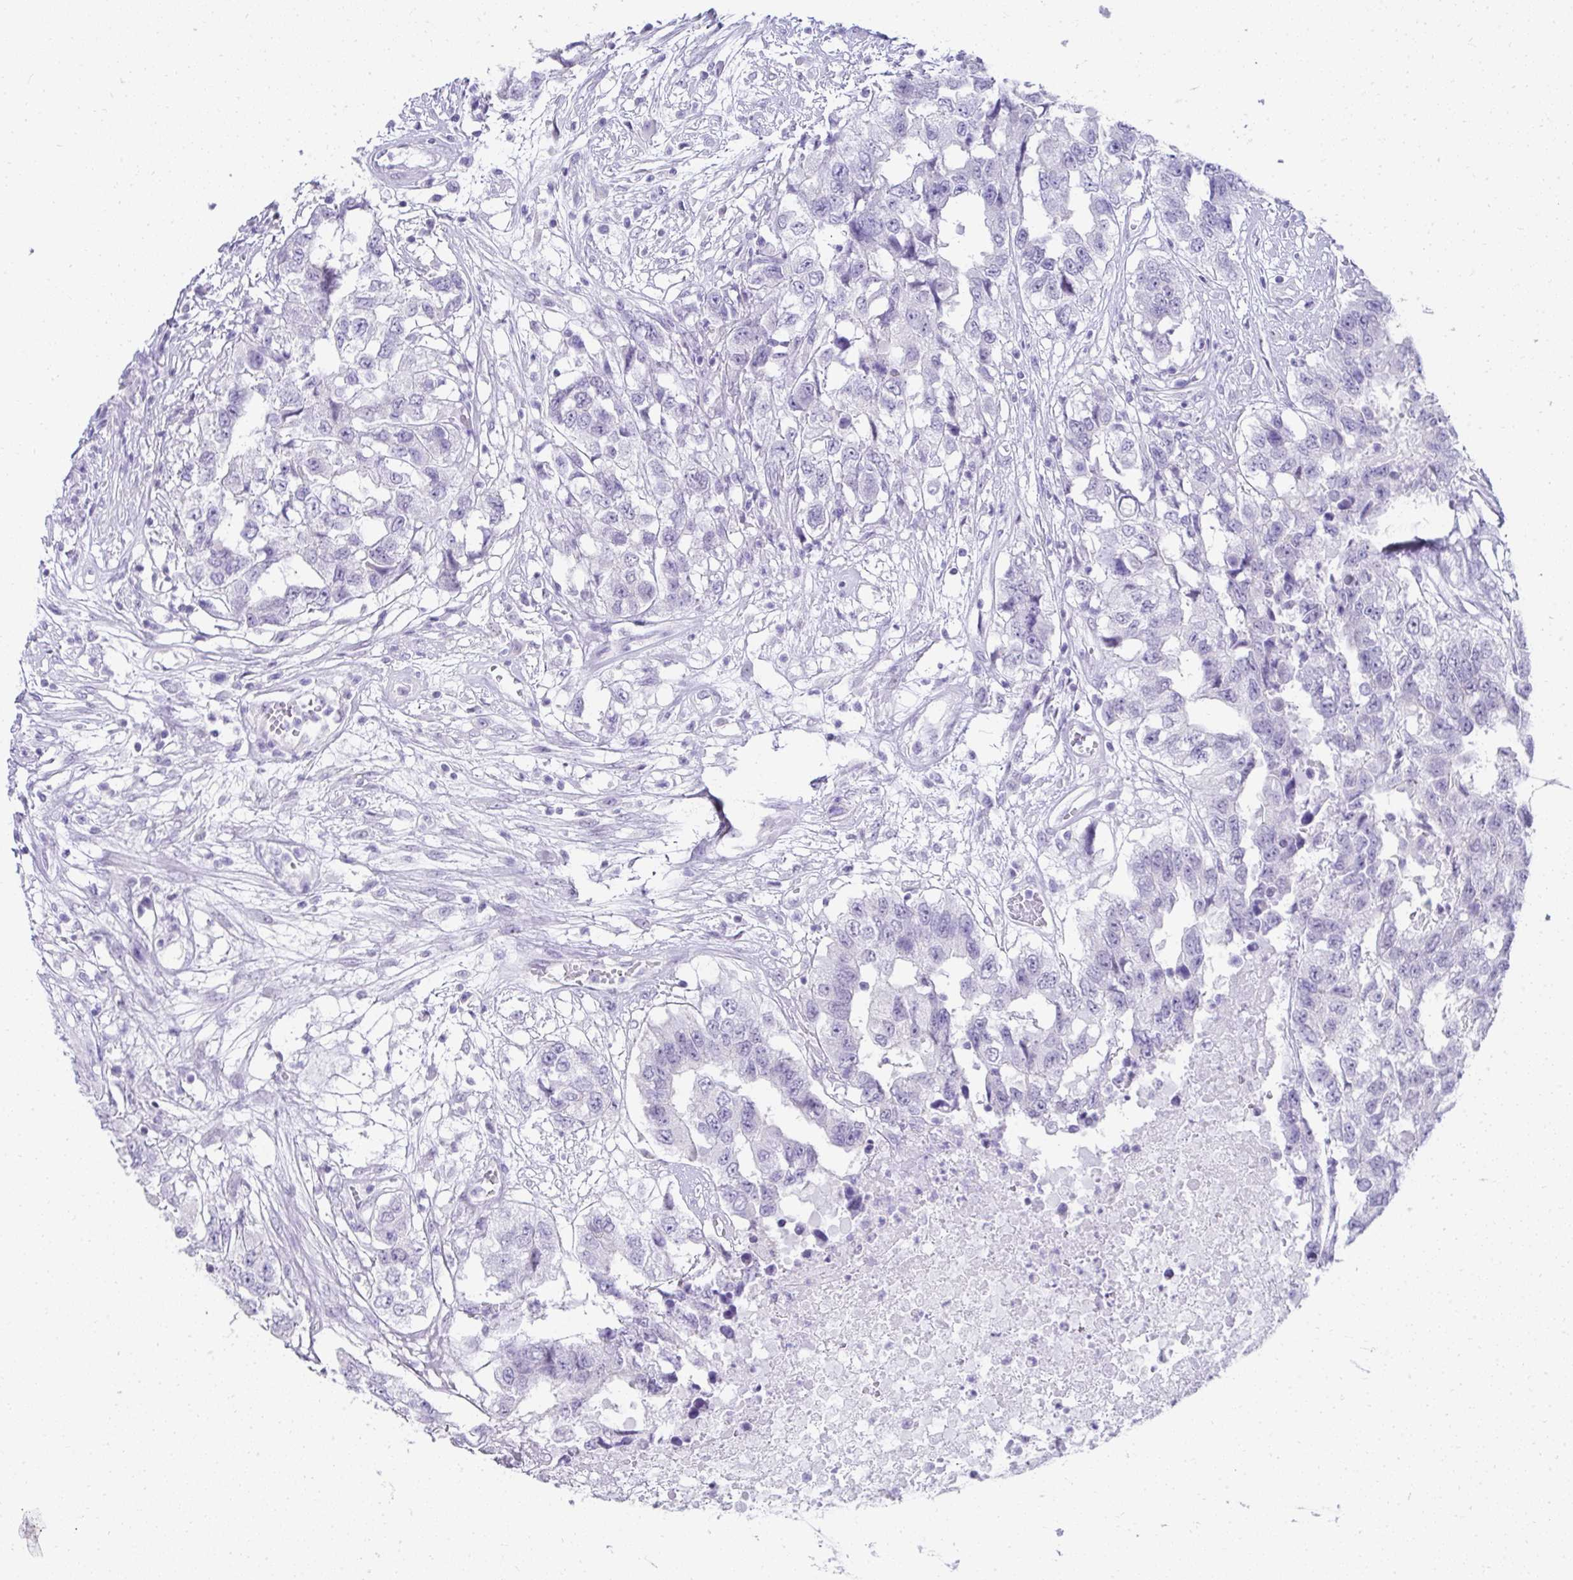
{"staining": {"intensity": "negative", "quantity": "none", "location": "none"}, "tissue": "testis cancer", "cell_type": "Tumor cells", "image_type": "cancer", "snomed": [{"axis": "morphology", "description": "Carcinoma, Embryonal, NOS"}, {"axis": "topography", "description": "Testis"}], "caption": "There is no significant positivity in tumor cells of testis cancer (embryonal carcinoma). The staining is performed using DAB (3,3'-diaminobenzidine) brown chromogen with nuclei counter-stained in using hematoxylin.", "gene": "RNF183", "patient": {"sex": "male", "age": 83}}